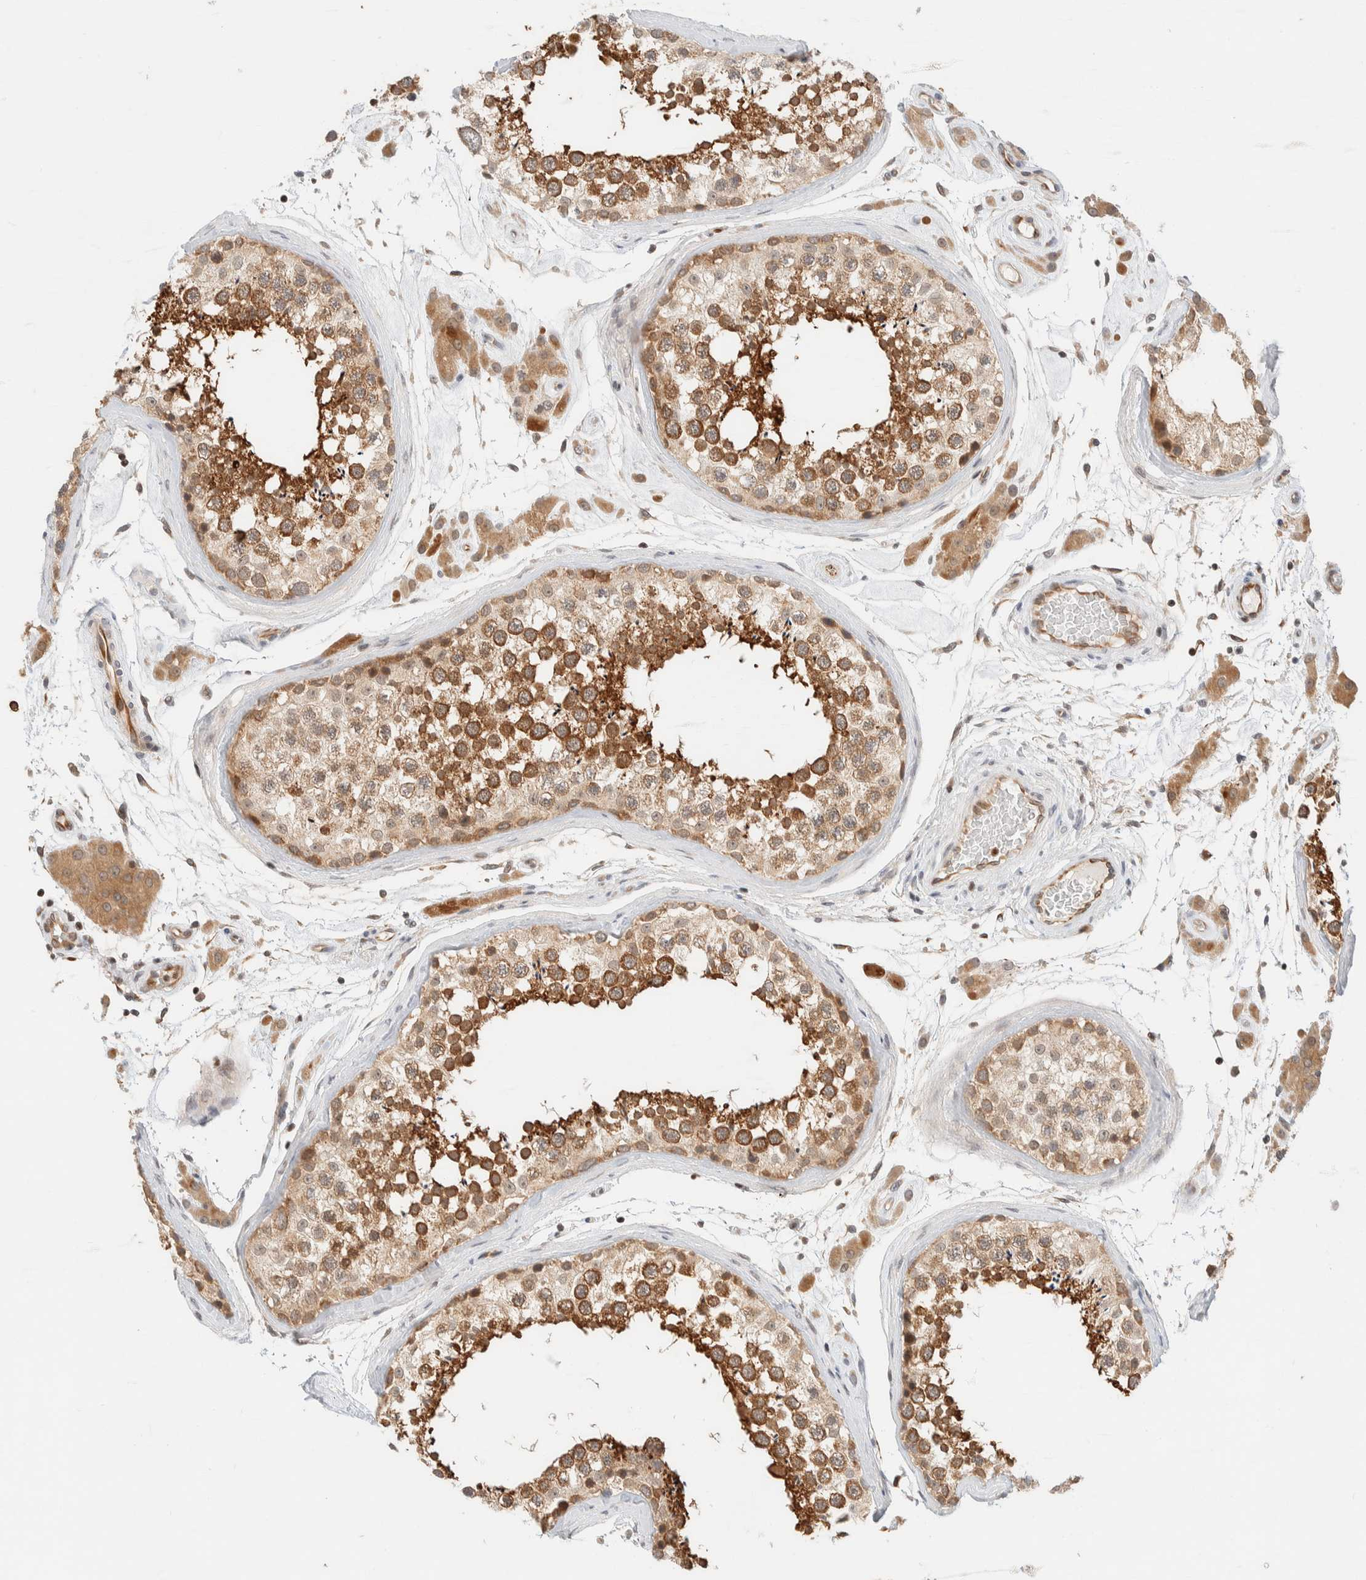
{"staining": {"intensity": "strong", "quantity": ">75%", "location": "cytoplasmic/membranous"}, "tissue": "testis", "cell_type": "Cells in seminiferous ducts", "image_type": "normal", "snomed": [{"axis": "morphology", "description": "Normal tissue, NOS"}, {"axis": "topography", "description": "Testis"}], "caption": "Testis stained with a protein marker exhibits strong staining in cells in seminiferous ducts.", "gene": "C8orf76", "patient": {"sex": "male", "age": 46}}